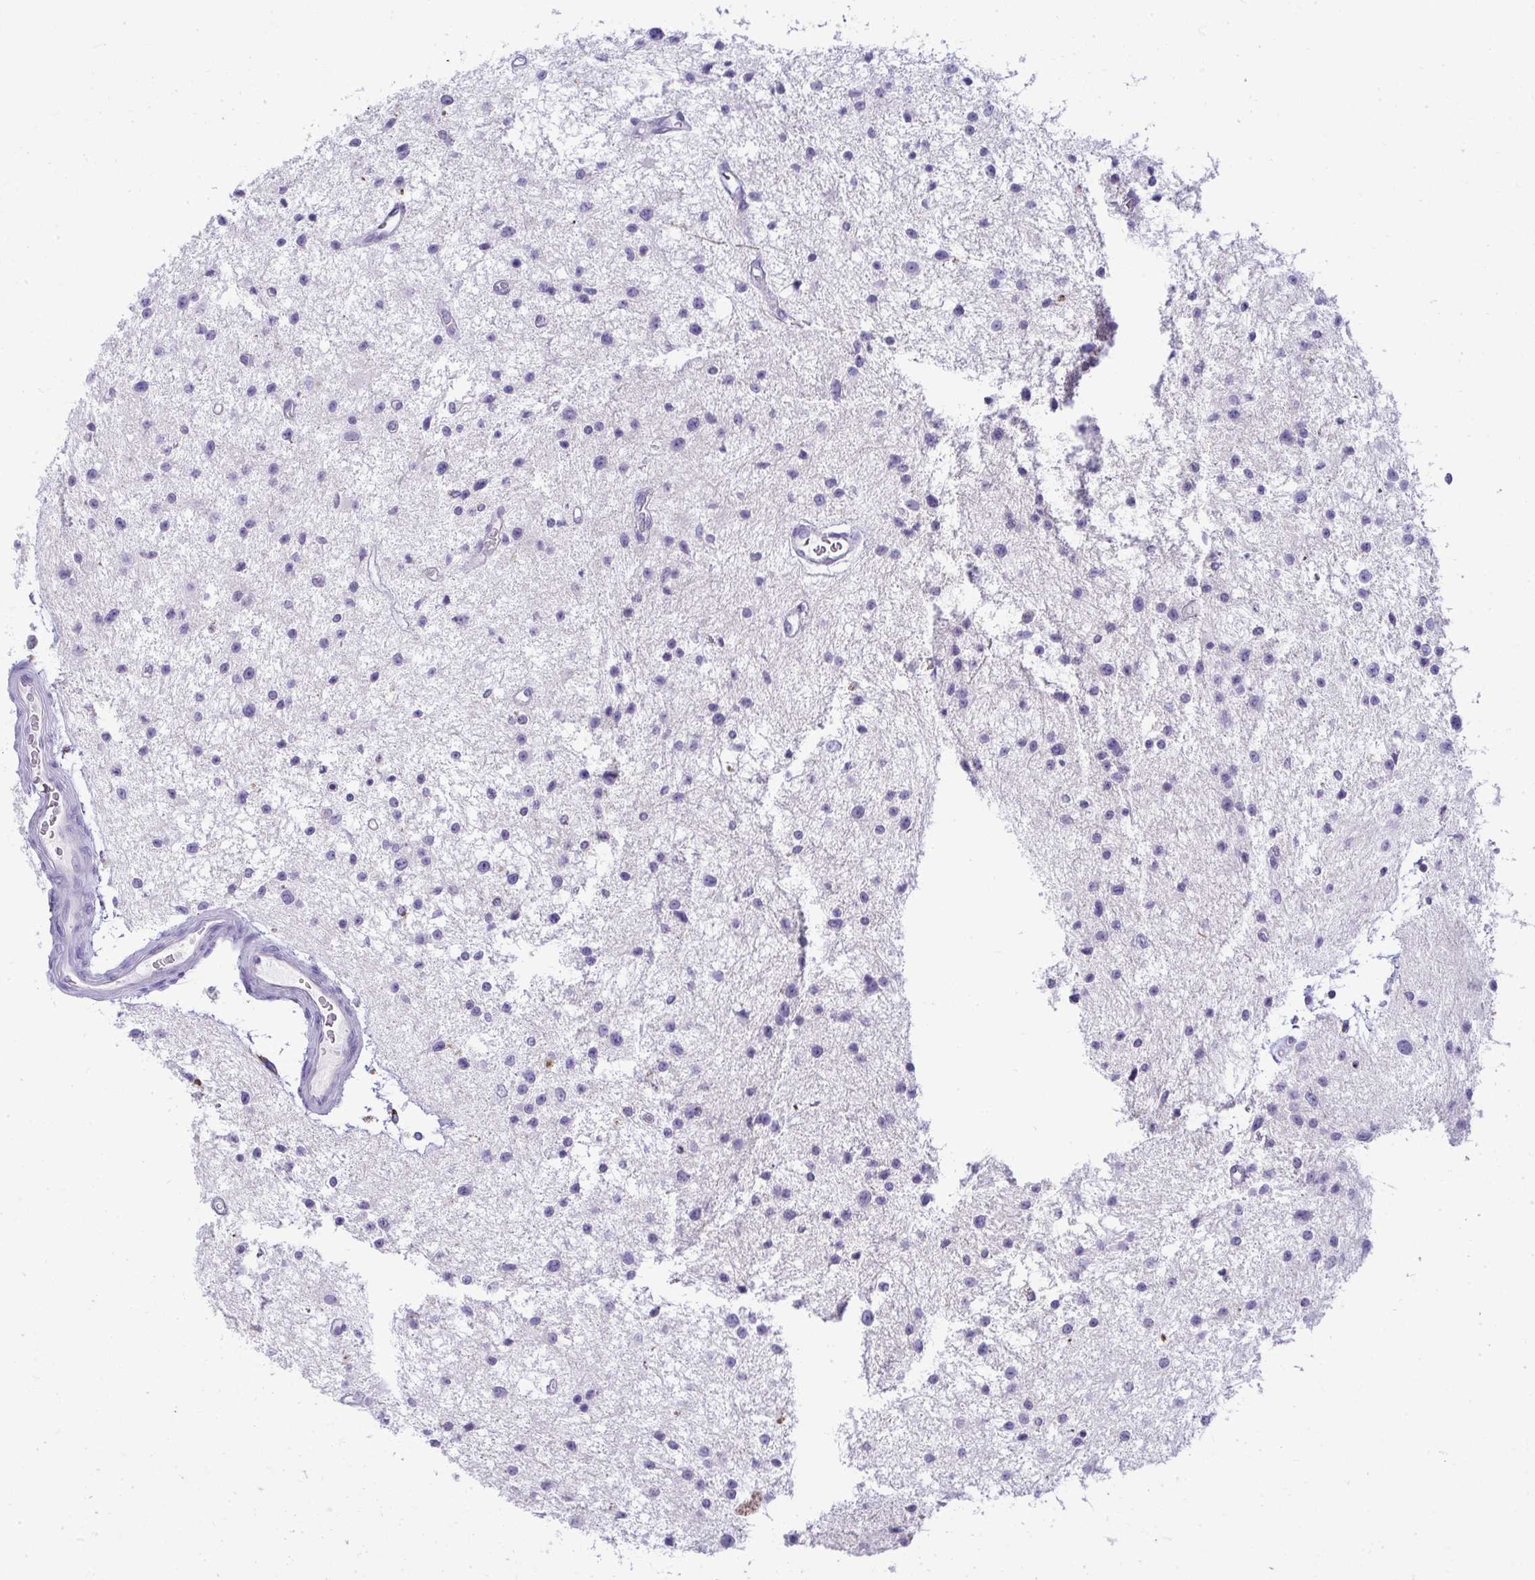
{"staining": {"intensity": "negative", "quantity": "none", "location": "none"}, "tissue": "glioma", "cell_type": "Tumor cells", "image_type": "cancer", "snomed": [{"axis": "morphology", "description": "Glioma, malignant, Low grade"}, {"axis": "topography", "description": "Brain"}], "caption": "Tumor cells show no significant expression in malignant glioma (low-grade).", "gene": "VPS4B", "patient": {"sex": "male", "age": 43}}